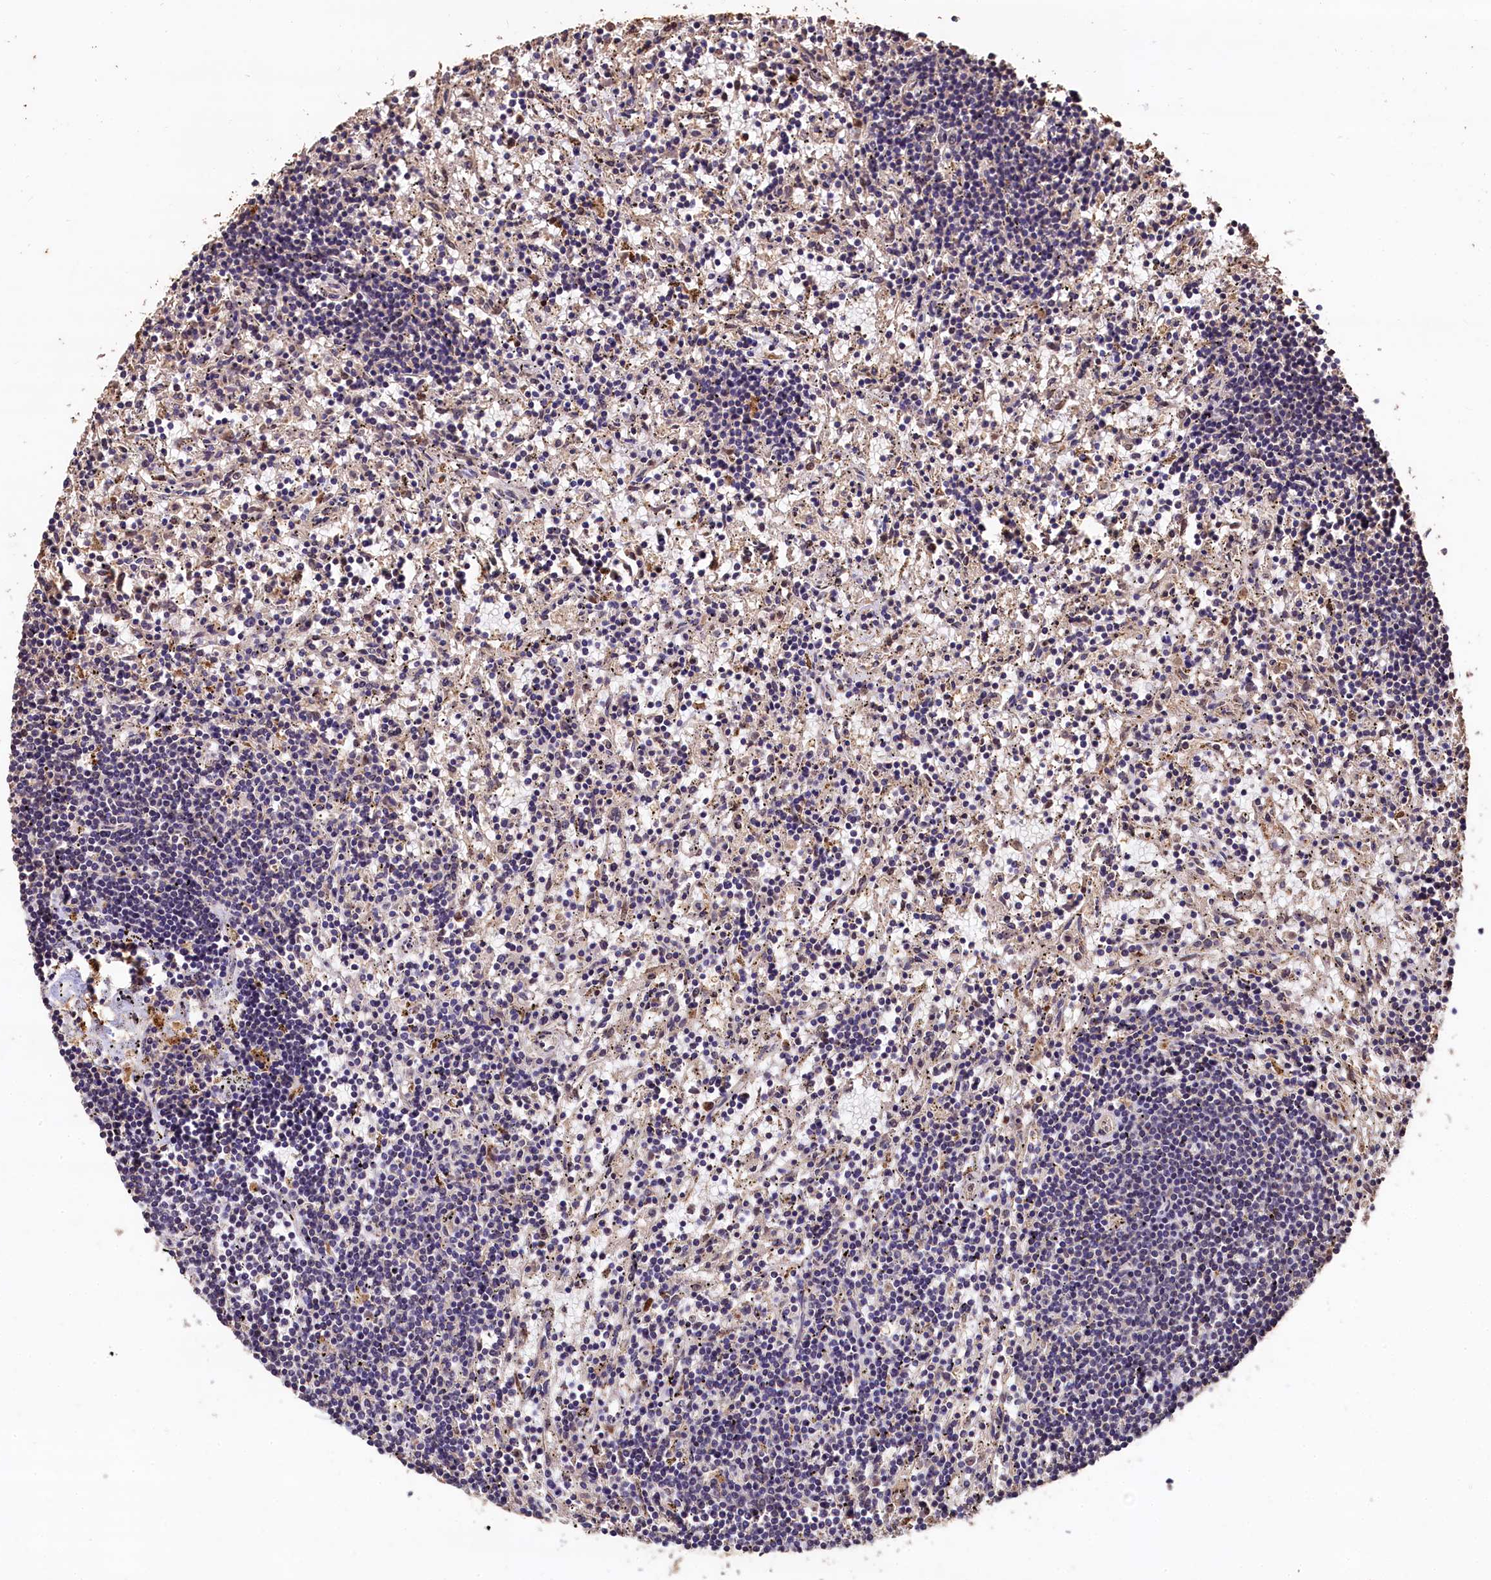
{"staining": {"intensity": "negative", "quantity": "none", "location": "none"}, "tissue": "lymphoma", "cell_type": "Tumor cells", "image_type": "cancer", "snomed": [{"axis": "morphology", "description": "Malignant lymphoma, non-Hodgkin's type, Low grade"}, {"axis": "topography", "description": "Spleen"}], "caption": "This is an immunohistochemistry (IHC) histopathology image of low-grade malignant lymphoma, non-Hodgkin's type. There is no positivity in tumor cells.", "gene": "LSM4", "patient": {"sex": "male", "age": 76}}